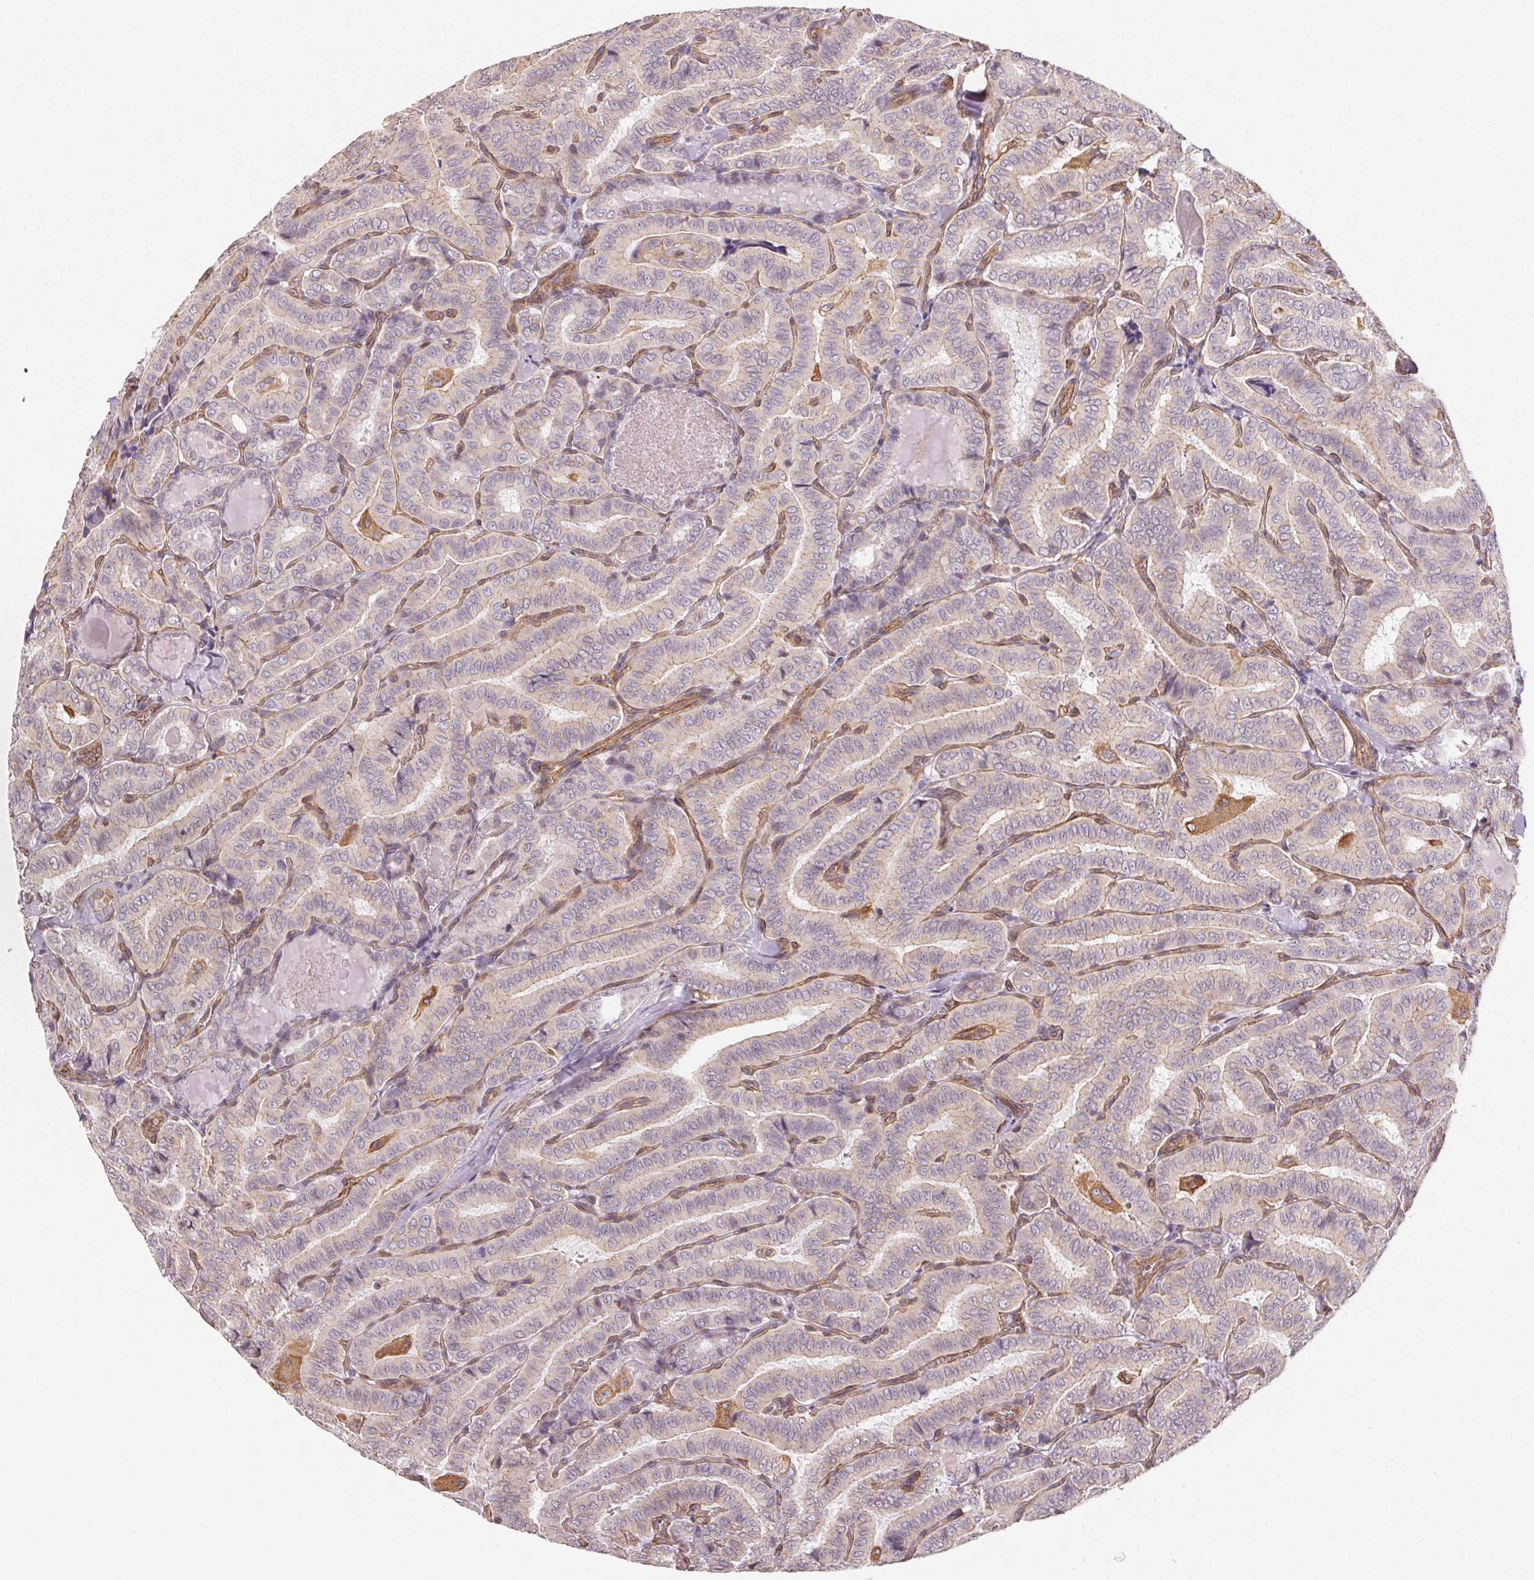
{"staining": {"intensity": "negative", "quantity": "none", "location": "none"}, "tissue": "thyroid cancer", "cell_type": "Tumor cells", "image_type": "cancer", "snomed": [{"axis": "morphology", "description": "Papillary adenocarcinoma, NOS"}, {"axis": "morphology", "description": "Papillary adenoma metastatic"}, {"axis": "topography", "description": "Thyroid gland"}], "caption": "Tumor cells are negative for brown protein staining in thyroid cancer.", "gene": "PLA2G4F", "patient": {"sex": "female", "age": 50}}